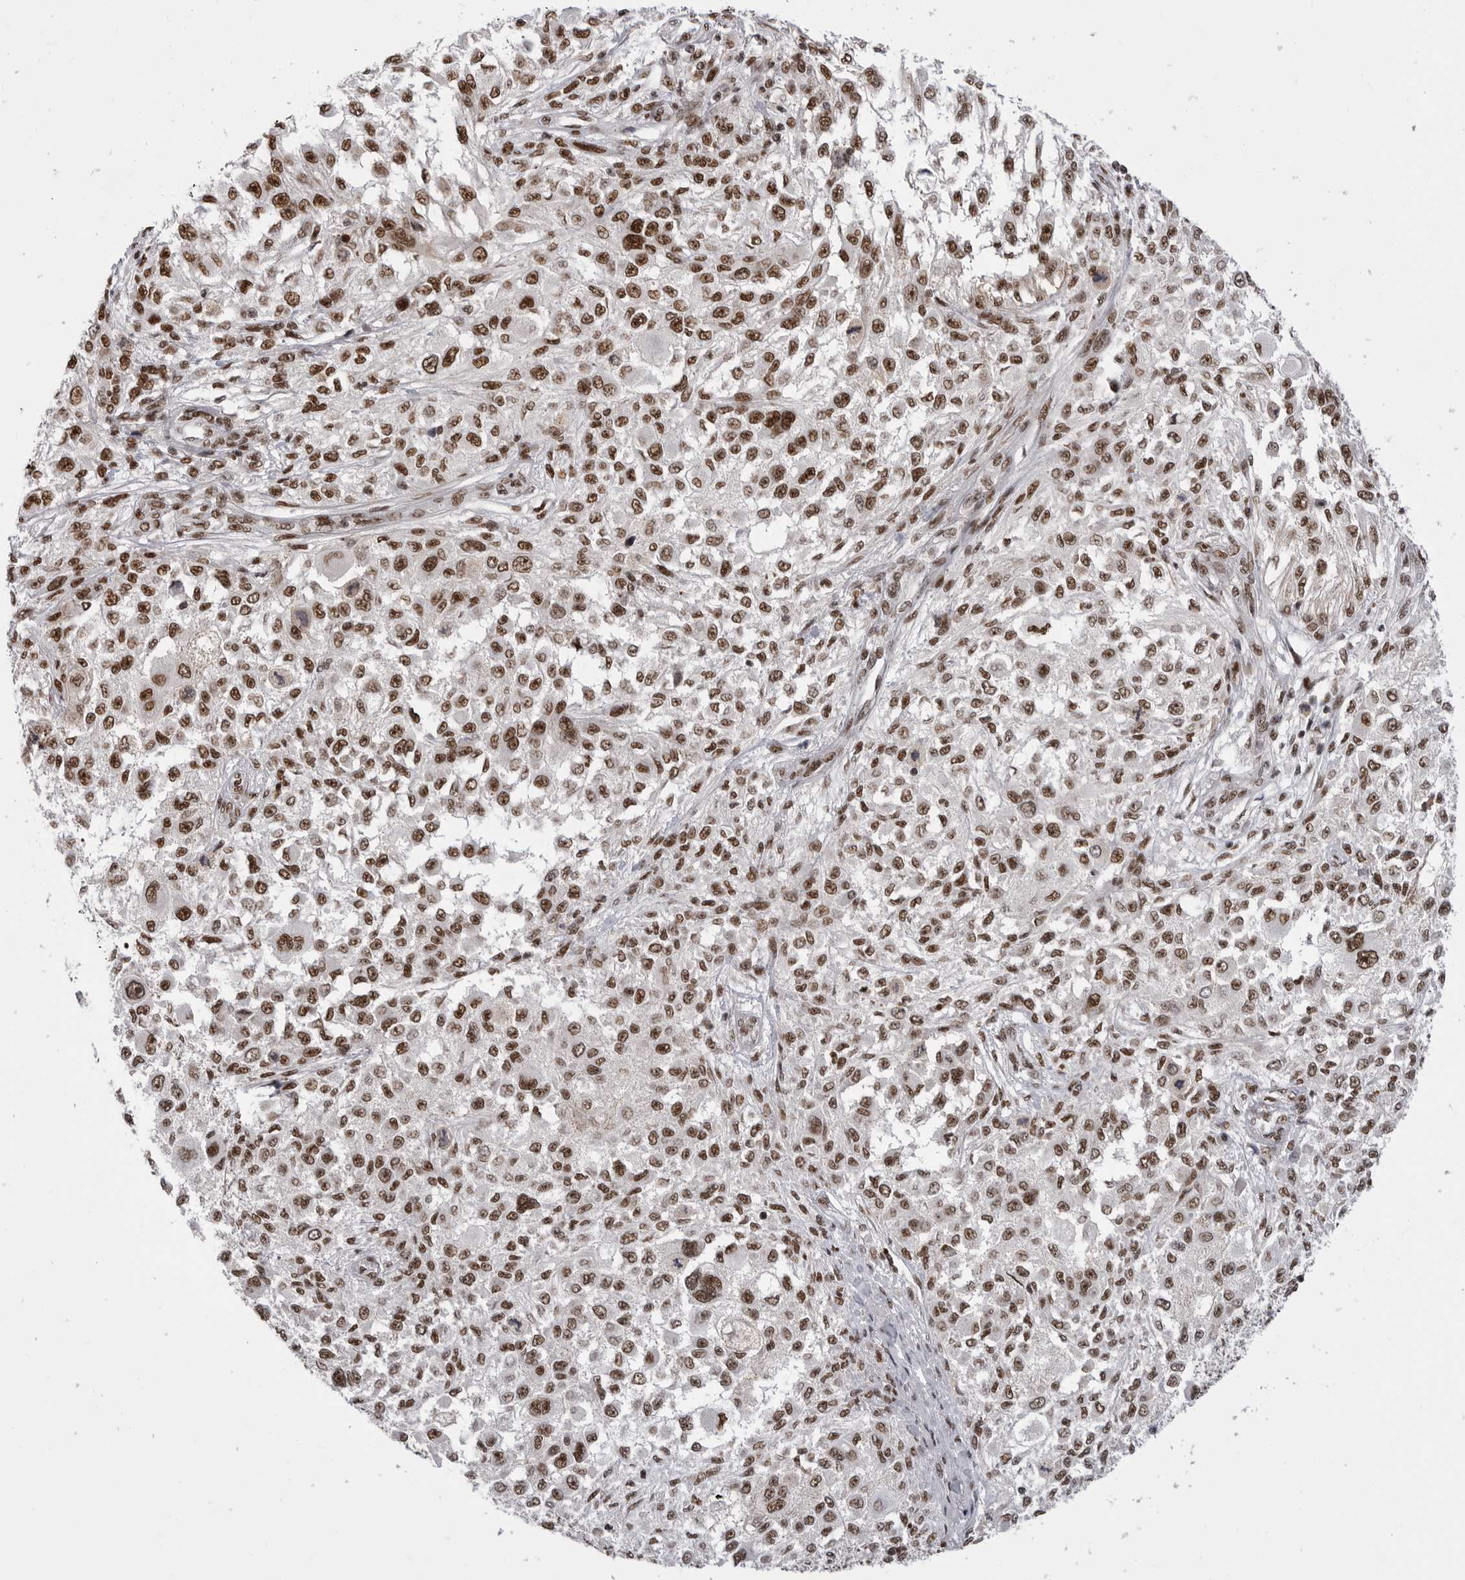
{"staining": {"intensity": "strong", "quantity": ">75%", "location": "nuclear"}, "tissue": "melanoma", "cell_type": "Tumor cells", "image_type": "cancer", "snomed": [{"axis": "morphology", "description": "Necrosis, NOS"}, {"axis": "morphology", "description": "Malignant melanoma, NOS"}, {"axis": "topography", "description": "Skin"}], "caption": "Human melanoma stained with a protein marker exhibits strong staining in tumor cells.", "gene": "PPP1R8", "patient": {"sex": "female", "age": 87}}